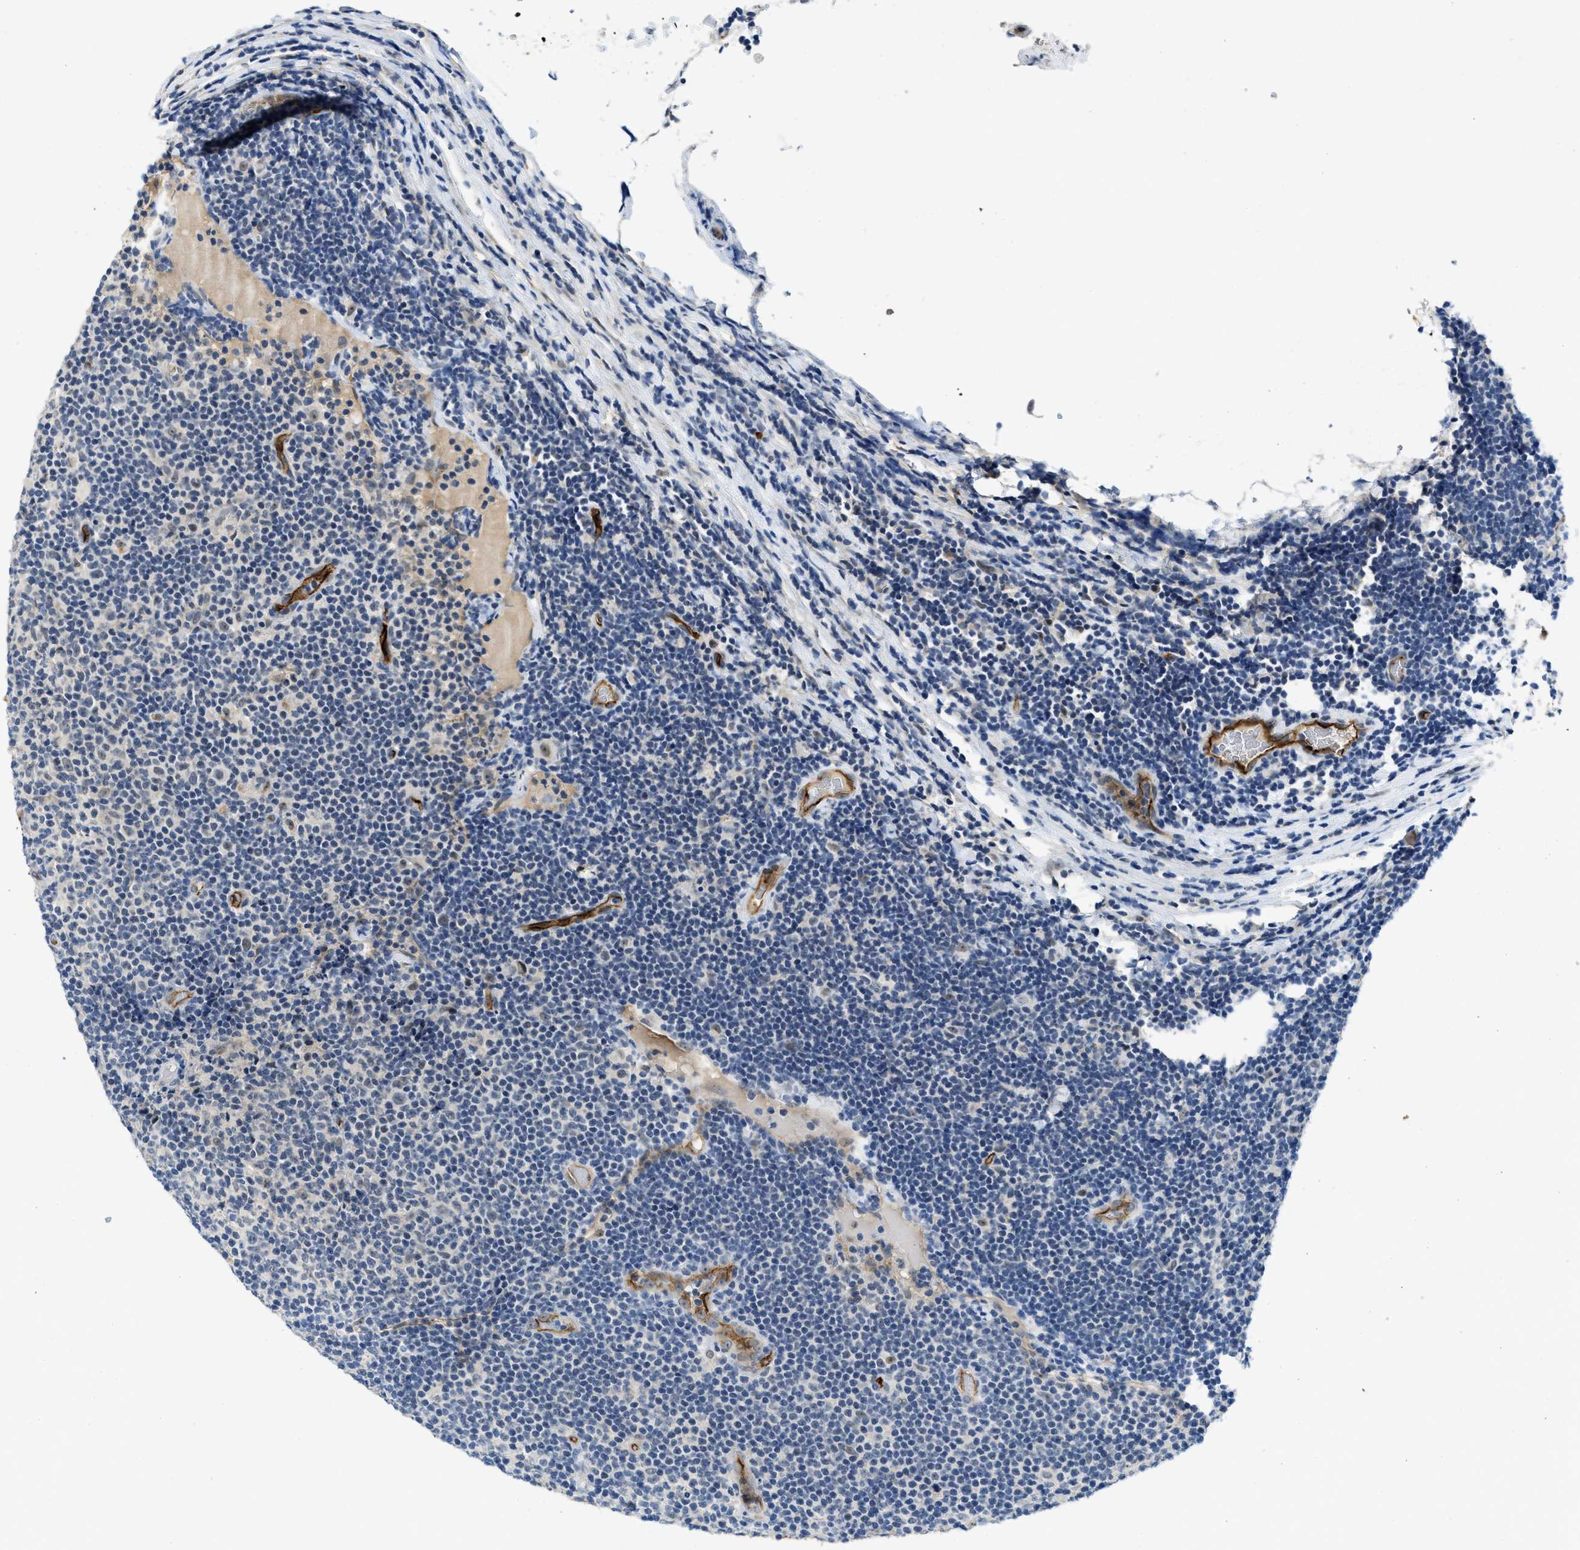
{"staining": {"intensity": "negative", "quantity": "none", "location": "none"}, "tissue": "lymphoma", "cell_type": "Tumor cells", "image_type": "cancer", "snomed": [{"axis": "morphology", "description": "Malignant lymphoma, non-Hodgkin's type, Low grade"}, {"axis": "topography", "description": "Lymph node"}], "caption": "IHC of human malignant lymphoma, non-Hodgkin's type (low-grade) exhibits no expression in tumor cells. Nuclei are stained in blue.", "gene": "SLCO2A1", "patient": {"sex": "male", "age": 83}}